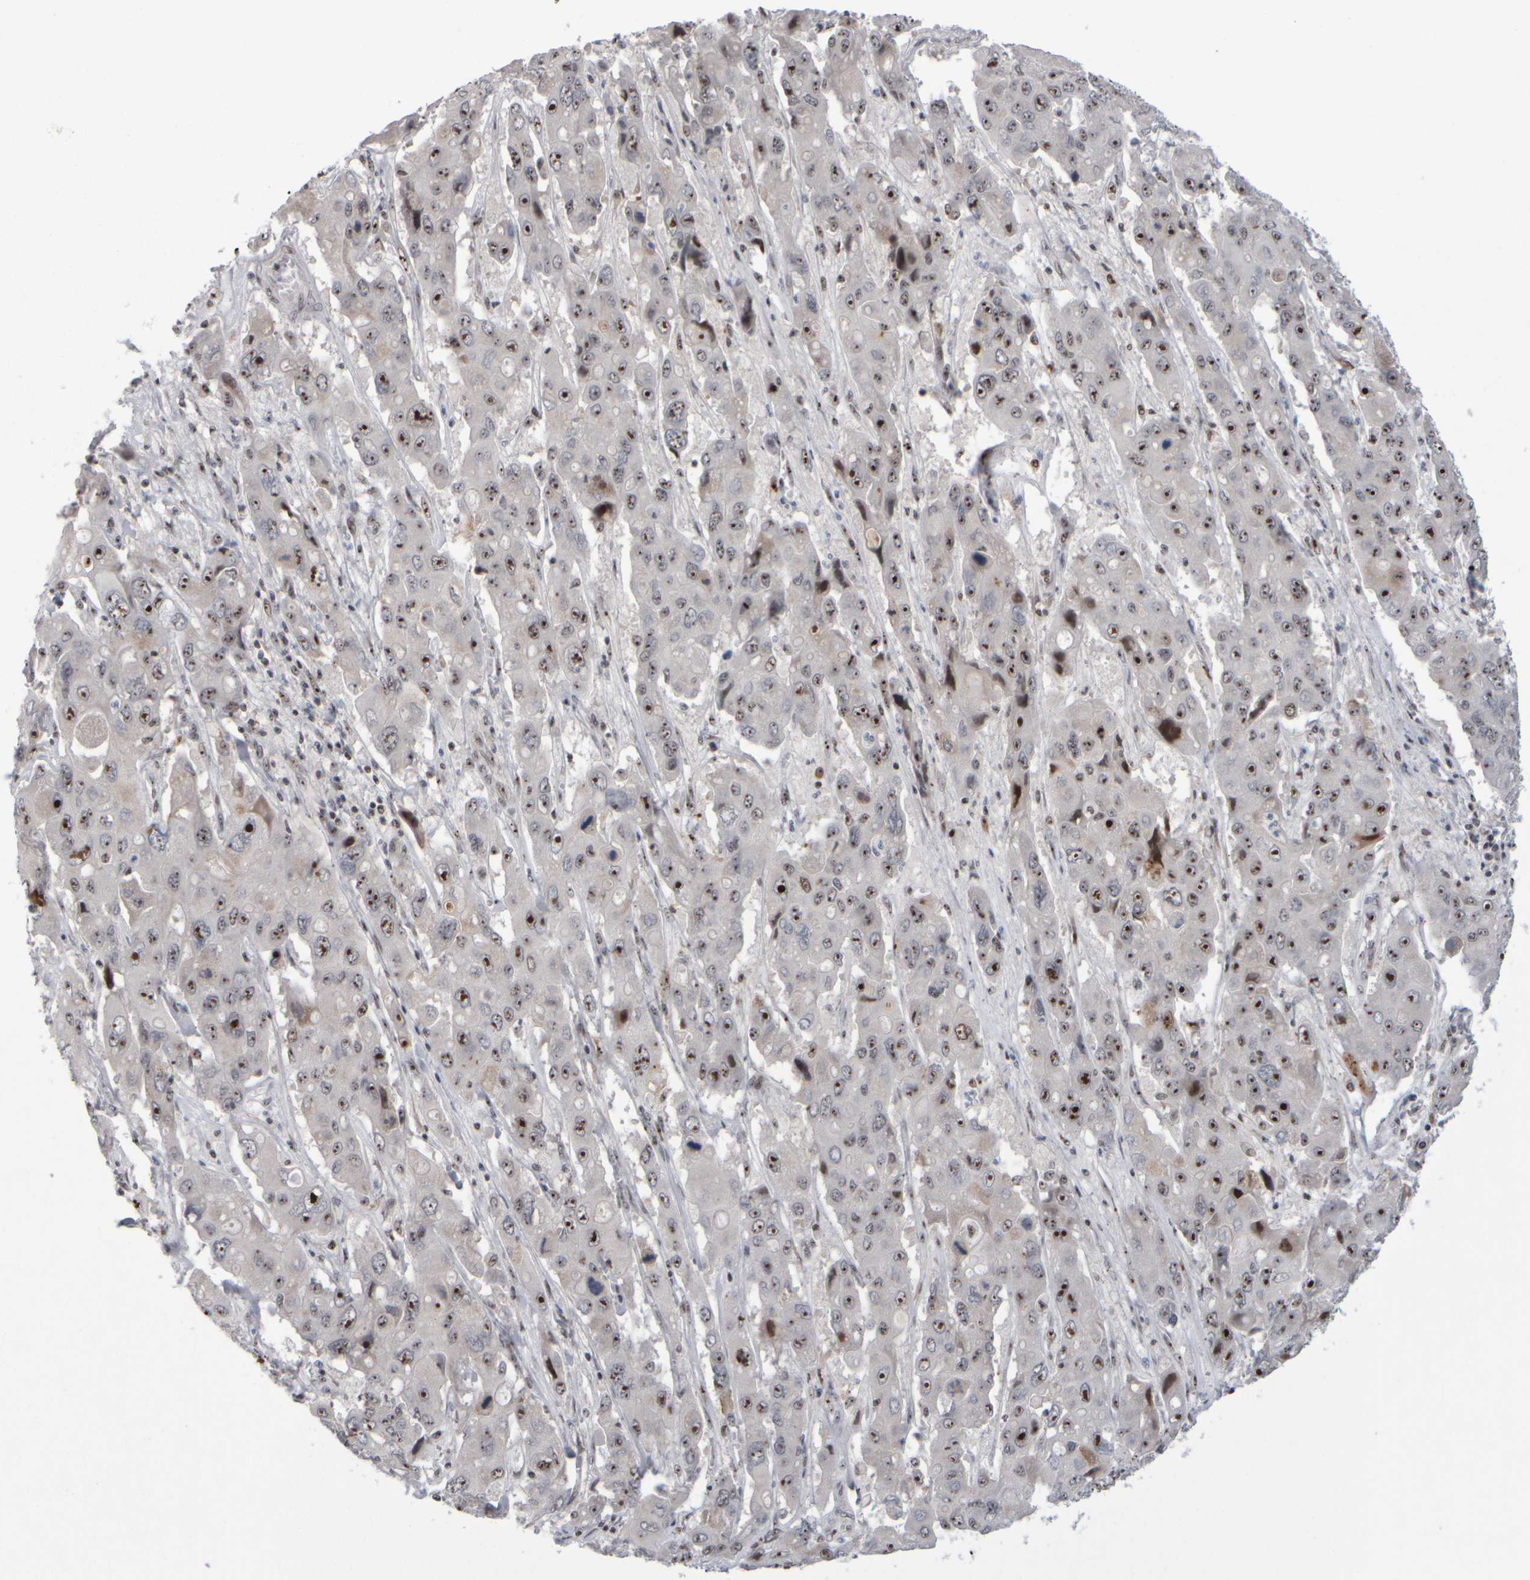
{"staining": {"intensity": "moderate", "quantity": ">75%", "location": "nuclear"}, "tissue": "liver cancer", "cell_type": "Tumor cells", "image_type": "cancer", "snomed": [{"axis": "morphology", "description": "Cholangiocarcinoma"}, {"axis": "topography", "description": "Liver"}], "caption": "A brown stain highlights moderate nuclear positivity of a protein in human liver cancer (cholangiocarcinoma) tumor cells. The staining was performed using DAB to visualize the protein expression in brown, while the nuclei were stained in blue with hematoxylin (Magnification: 20x).", "gene": "SURF6", "patient": {"sex": "male", "age": 67}}